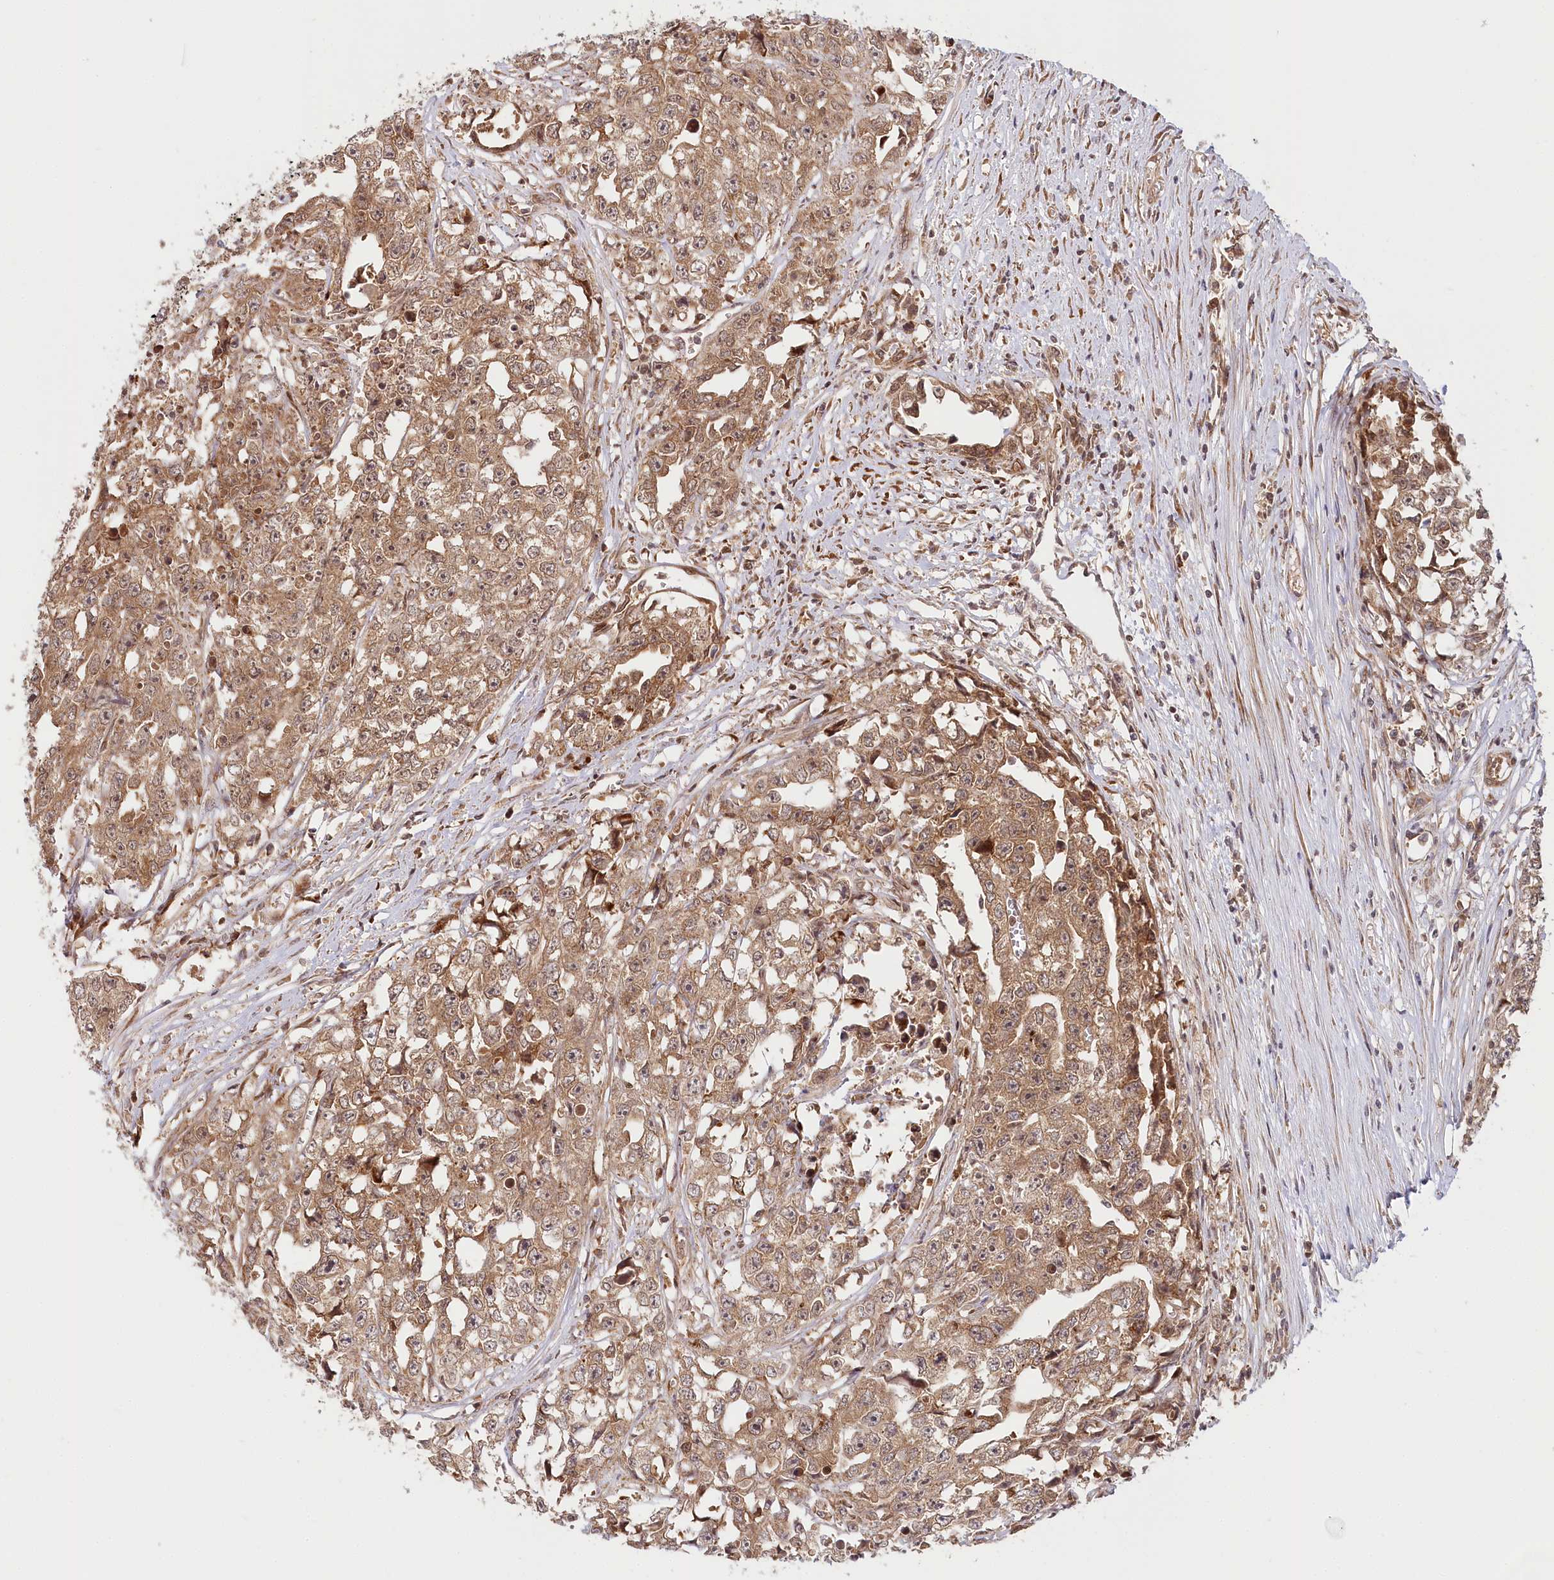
{"staining": {"intensity": "moderate", "quantity": ">75%", "location": "cytoplasmic/membranous,nuclear"}, "tissue": "testis cancer", "cell_type": "Tumor cells", "image_type": "cancer", "snomed": [{"axis": "morphology", "description": "Seminoma, NOS"}, {"axis": "morphology", "description": "Carcinoma, Embryonal, NOS"}, {"axis": "topography", "description": "Testis"}], "caption": "Human testis cancer (embryonal carcinoma) stained with a protein marker demonstrates moderate staining in tumor cells.", "gene": "CEP70", "patient": {"sex": "male", "age": 43}}